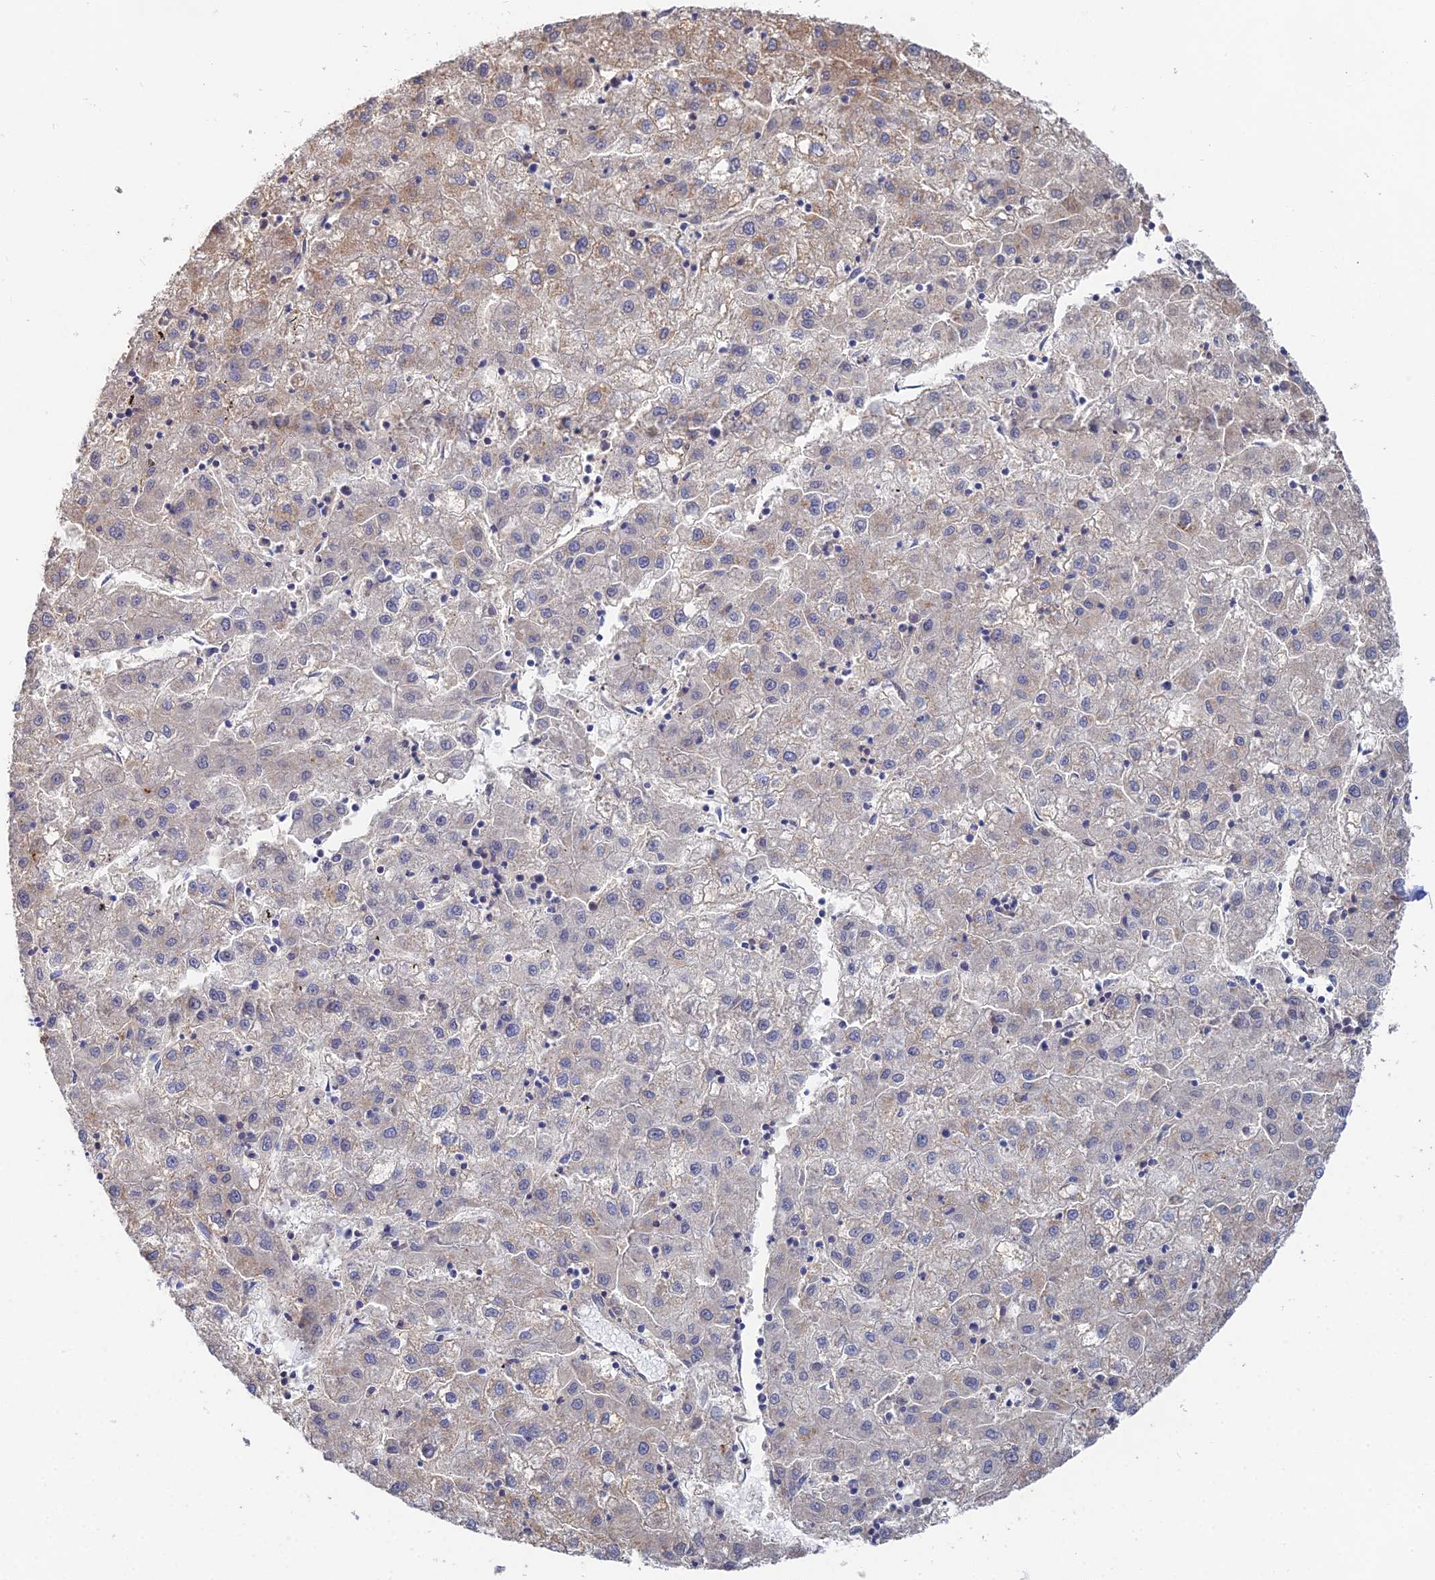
{"staining": {"intensity": "weak", "quantity": "25%-75%", "location": "cytoplasmic/membranous"}, "tissue": "liver cancer", "cell_type": "Tumor cells", "image_type": "cancer", "snomed": [{"axis": "morphology", "description": "Carcinoma, Hepatocellular, NOS"}, {"axis": "topography", "description": "Liver"}], "caption": "Human liver hepatocellular carcinoma stained with a brown dye exhibits weak cytoplasmic/membranous positive positivity in approximately 25%-75% of tumor cells.", "gene": "DNAH14", "patient": {"sex": "male", "age": 72}}